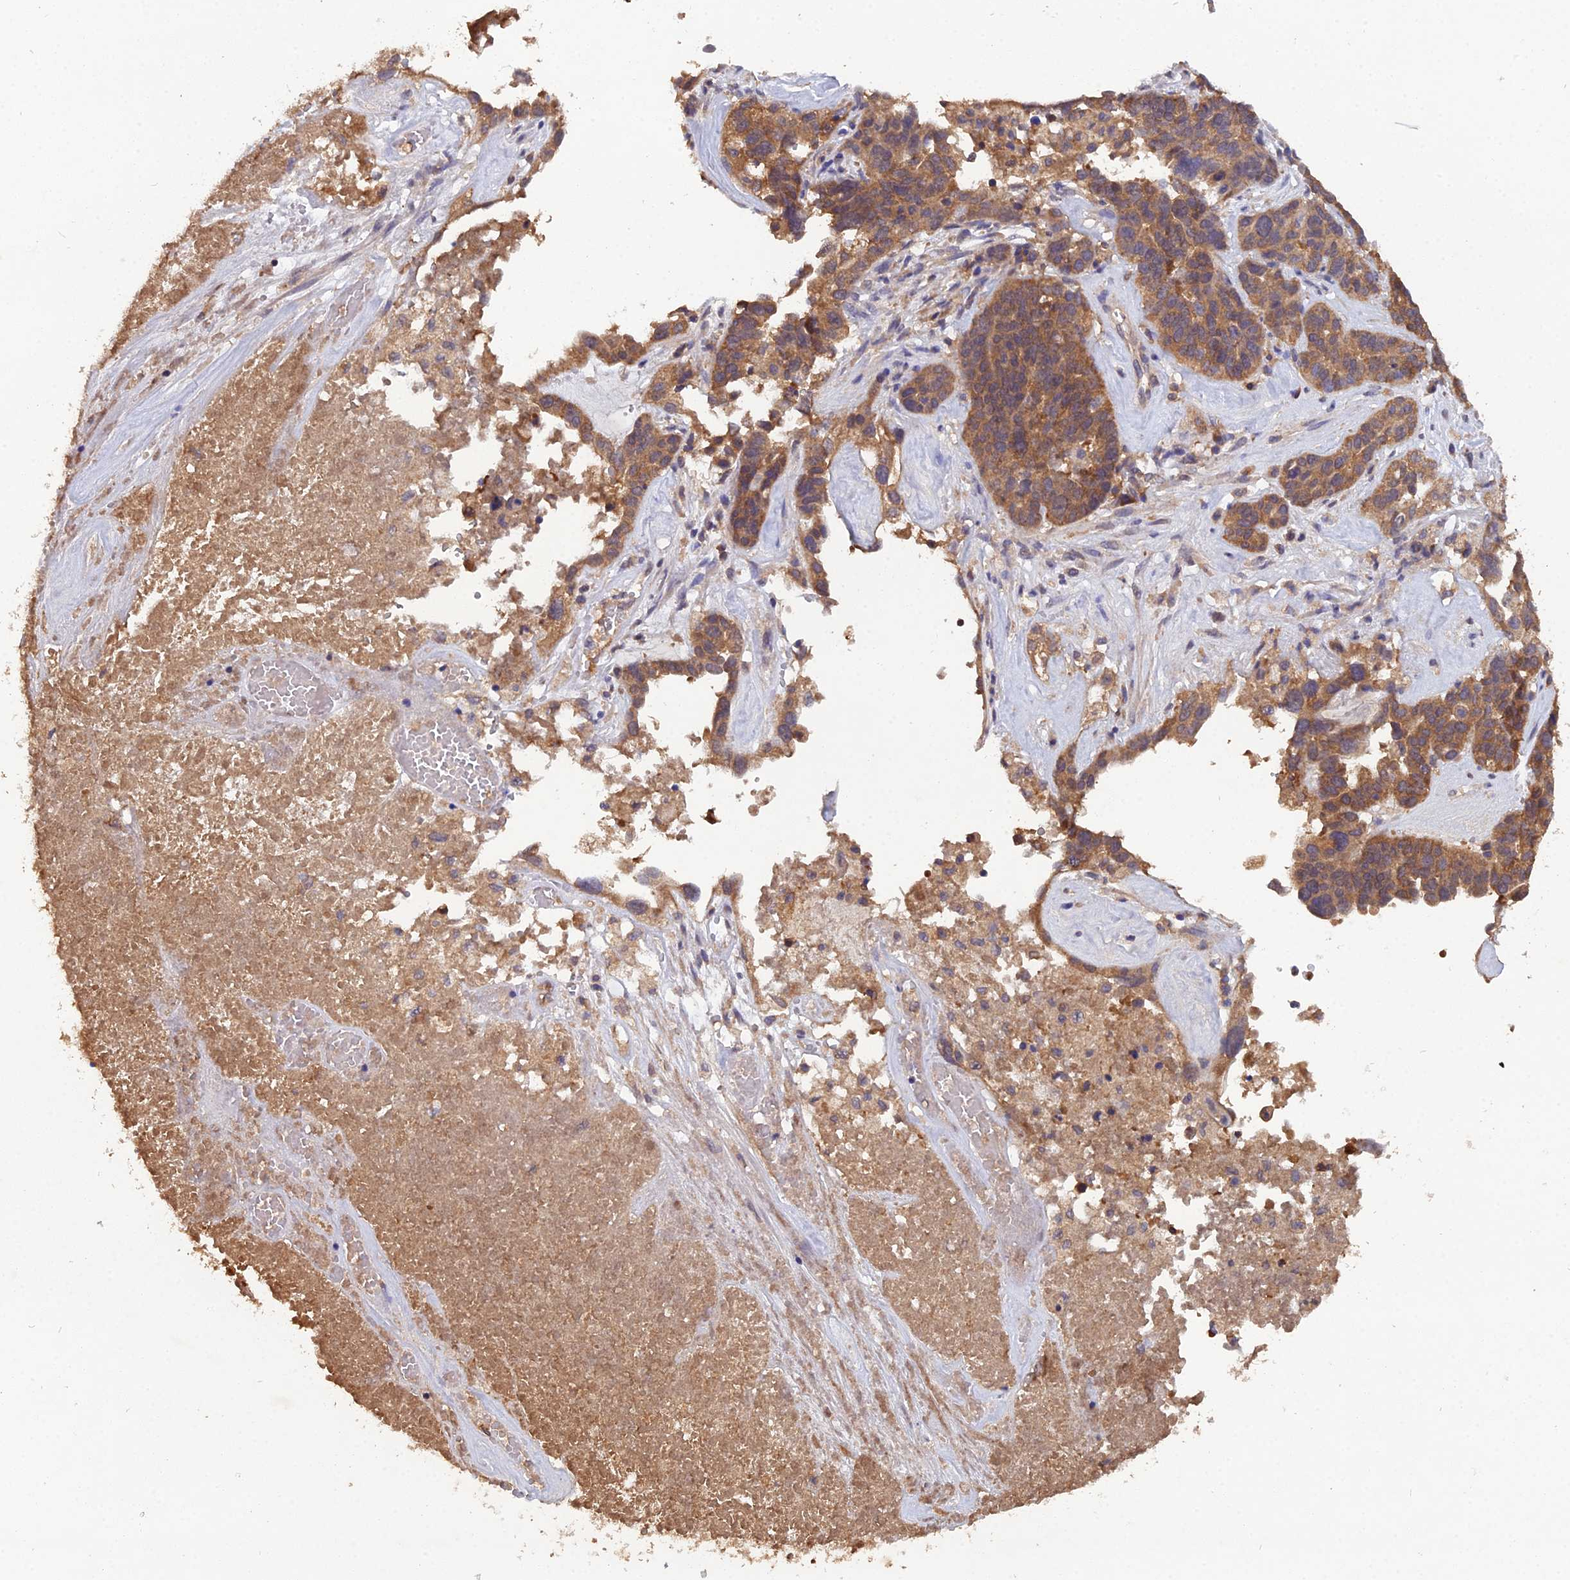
{"staining": {"intensity": "moderate", "quantity": ">75%", "location": "cytoplasmic/membranous"}, "tissue": "ovarian cancer", "cell_type": "Tumor cells", "image_type": "cancer", "snomed": [{"axis": "morphology", "description": "Cystadenocarcinoma, serous, NOS"}, {"axis": "topography", "description": "Ovary"}], "caption": "Ovarian cancer stained for a protein (brown) demonstrates moderate cytoplasmic/membranous positive positivity in about >75% of tumor cells.", "gene": "TMEM258", "patient": {"sex": "female", "age": 59}}